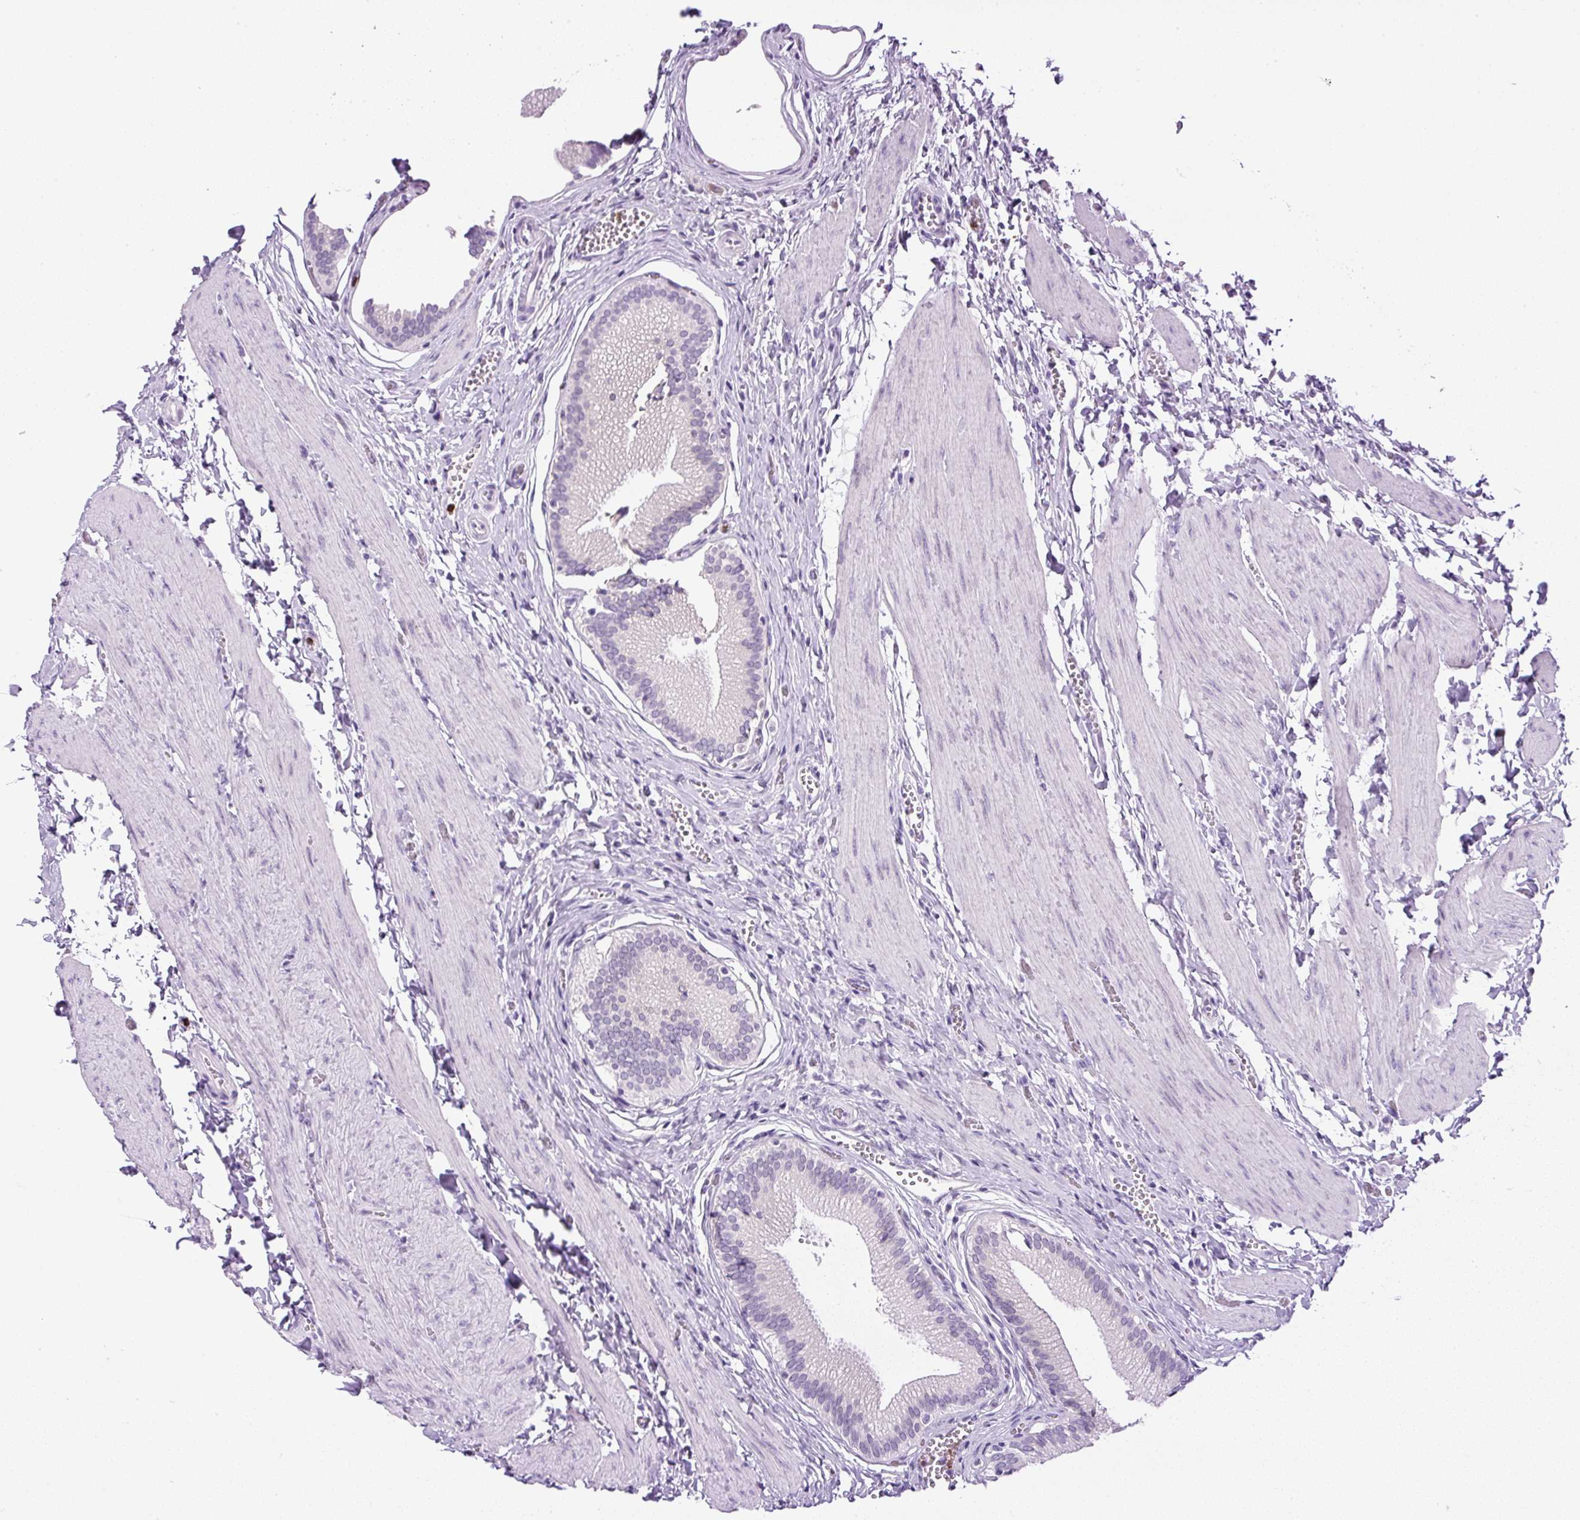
{"staining": {"intensity": "negative", "quantity": "none", "location": "none"}, "tissue": "gallbladder", "cell_type": "Glandular cells", "image_type": "normal", "snomed": [{"axis": "morphology", "description": "Normal tissue, NOS"}, {"axis": "topography", "description": "Gallbladder"}], "caption": "Normal gallbladder was stained to show a protein in brown. There is no significant staining in glandular cells. (DAB (3,3'-diaminobenzidine) immunohistochemistry (IHC) with hematoxylin counter stain).", "gene": "RHBDD2", "patient": {"sex": "male", "age": 17}}